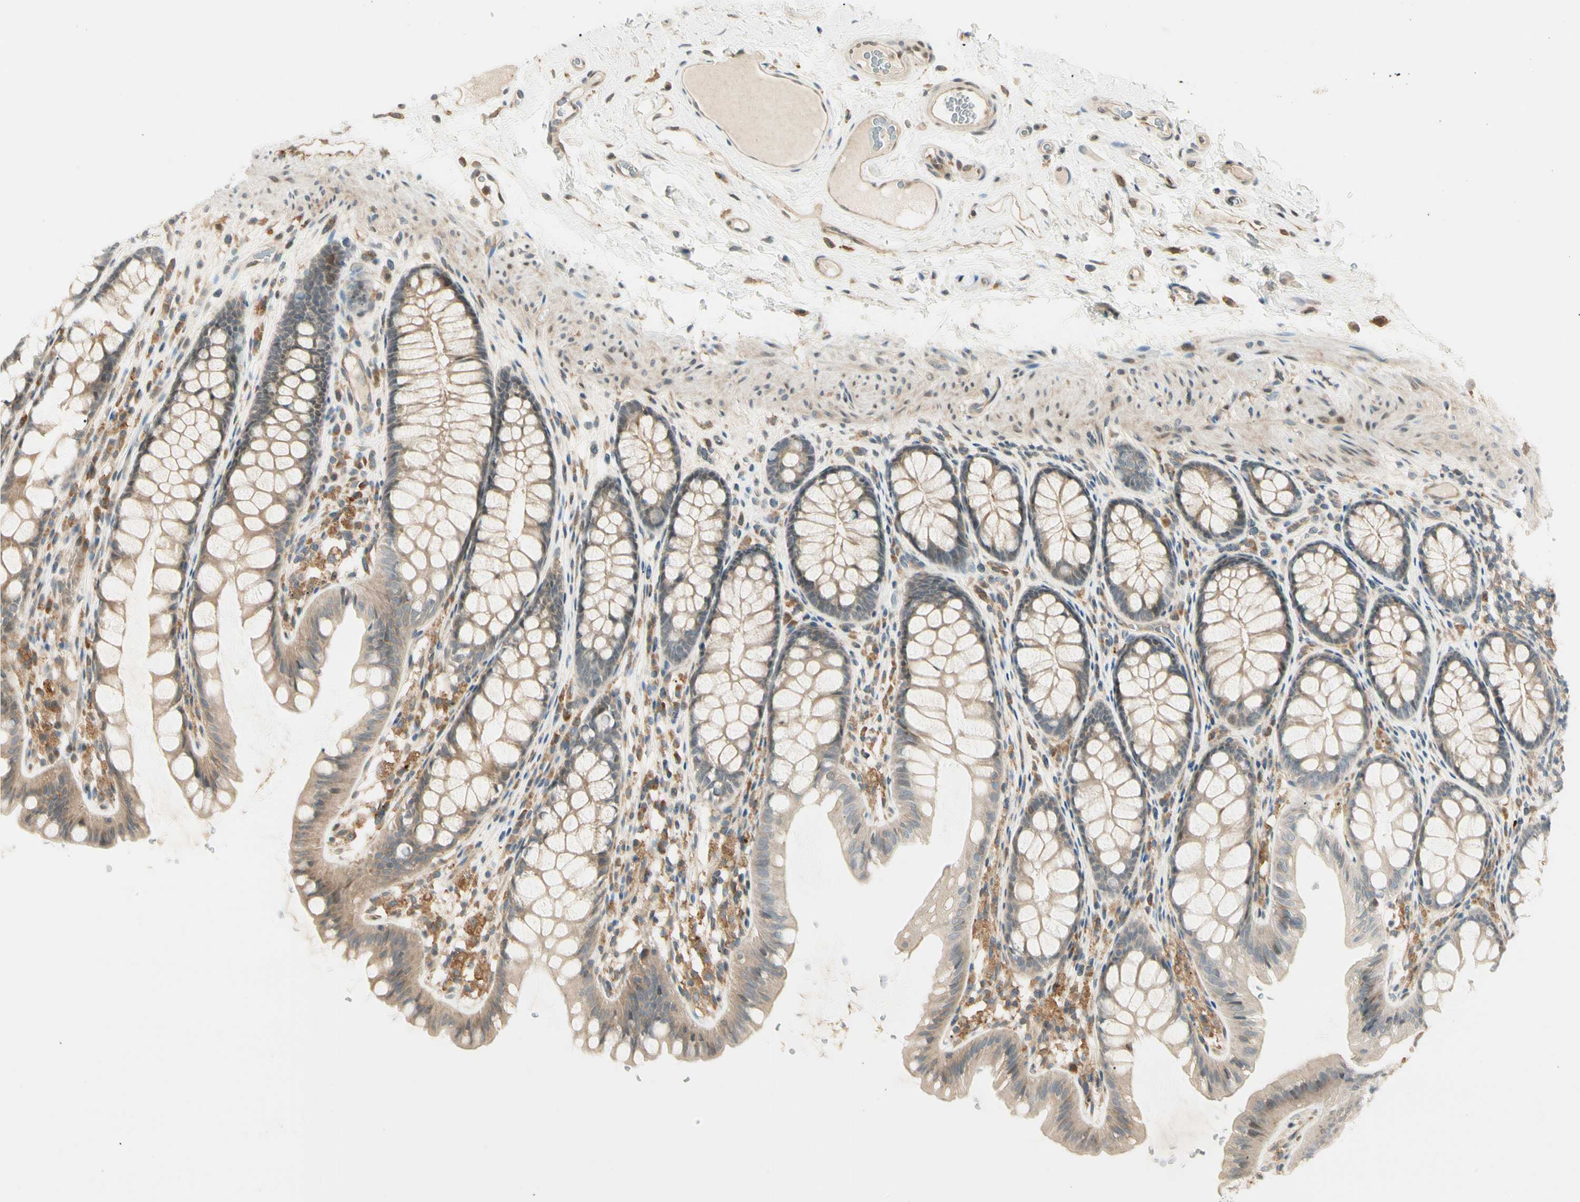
{"staining": {"intensity": "moderate", "quantity": ">75%", "location": "cytoplasmic/membranous"}, "tissue": "colon", "cell_type": "Endothelial cells", "image_type": "normal", "snomed": [{"axis": "morphology", "description": "Normal tissue, NOS"}, {"axis": "topography", "description": "Colon"}], "caption": "A brown stain labels moderate cytoplasmic/membranous staining of a protein in endothelial cells of benign human colon.", "gene": "FNDC3B", "patient": {"sex": "female", "age": 55}}